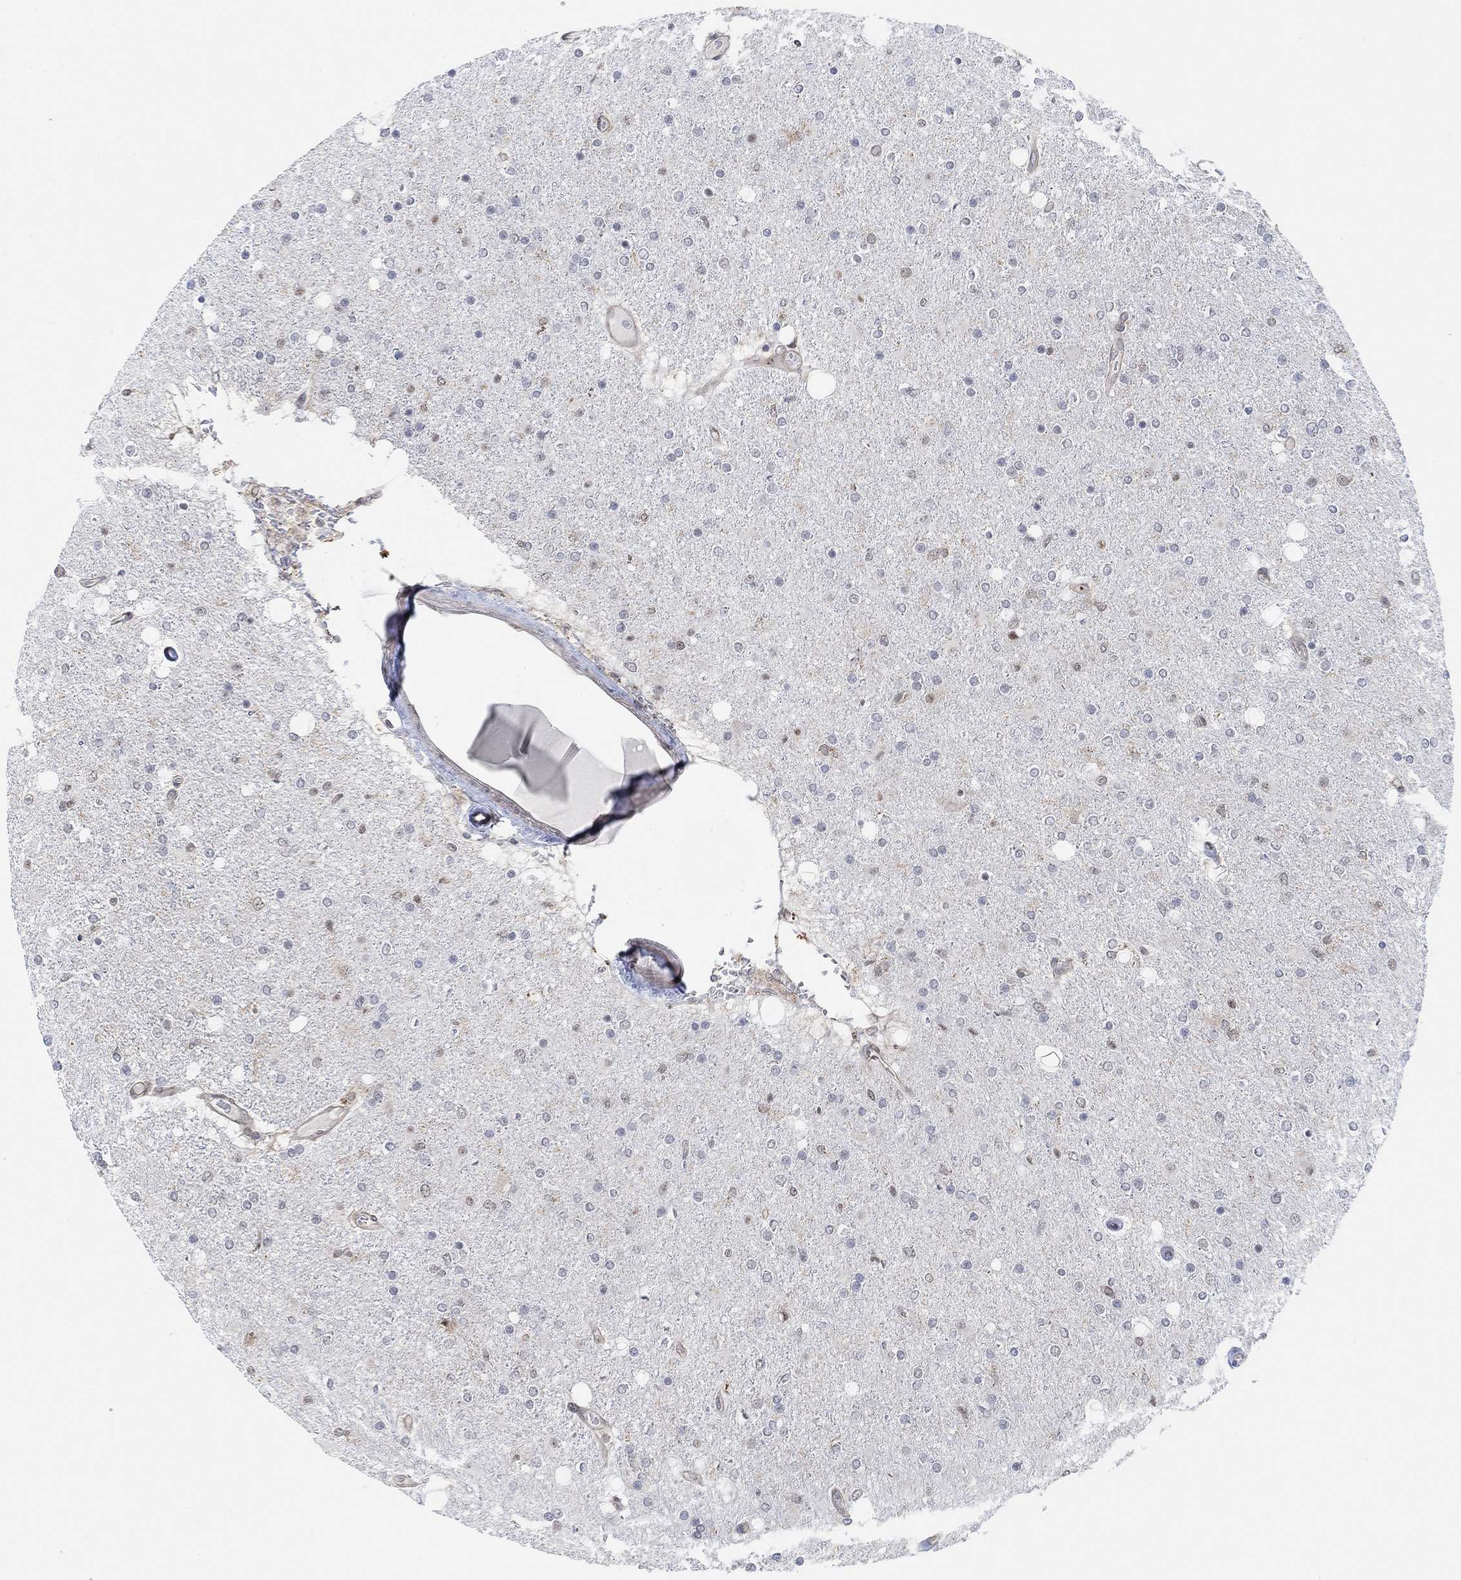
{"staining": {"intensity": "negative", "quantity": "none", "location": "none"}, "tissue": "glioma", "cell_type": "Tumor cells", "image_type": "cancer", "snomed": [{"axis": "morphology", "description": "Glioma, malignant, High grade"}, {"axis": "topography", "description": "Cerebral cortex"}], "caption": "High power microscopy image of an IHC micrograph of glioma, revealing no significant staining in tumor cells.", "gene": "PWWP2B", "patient": {"sex": "male", "age": 70}}